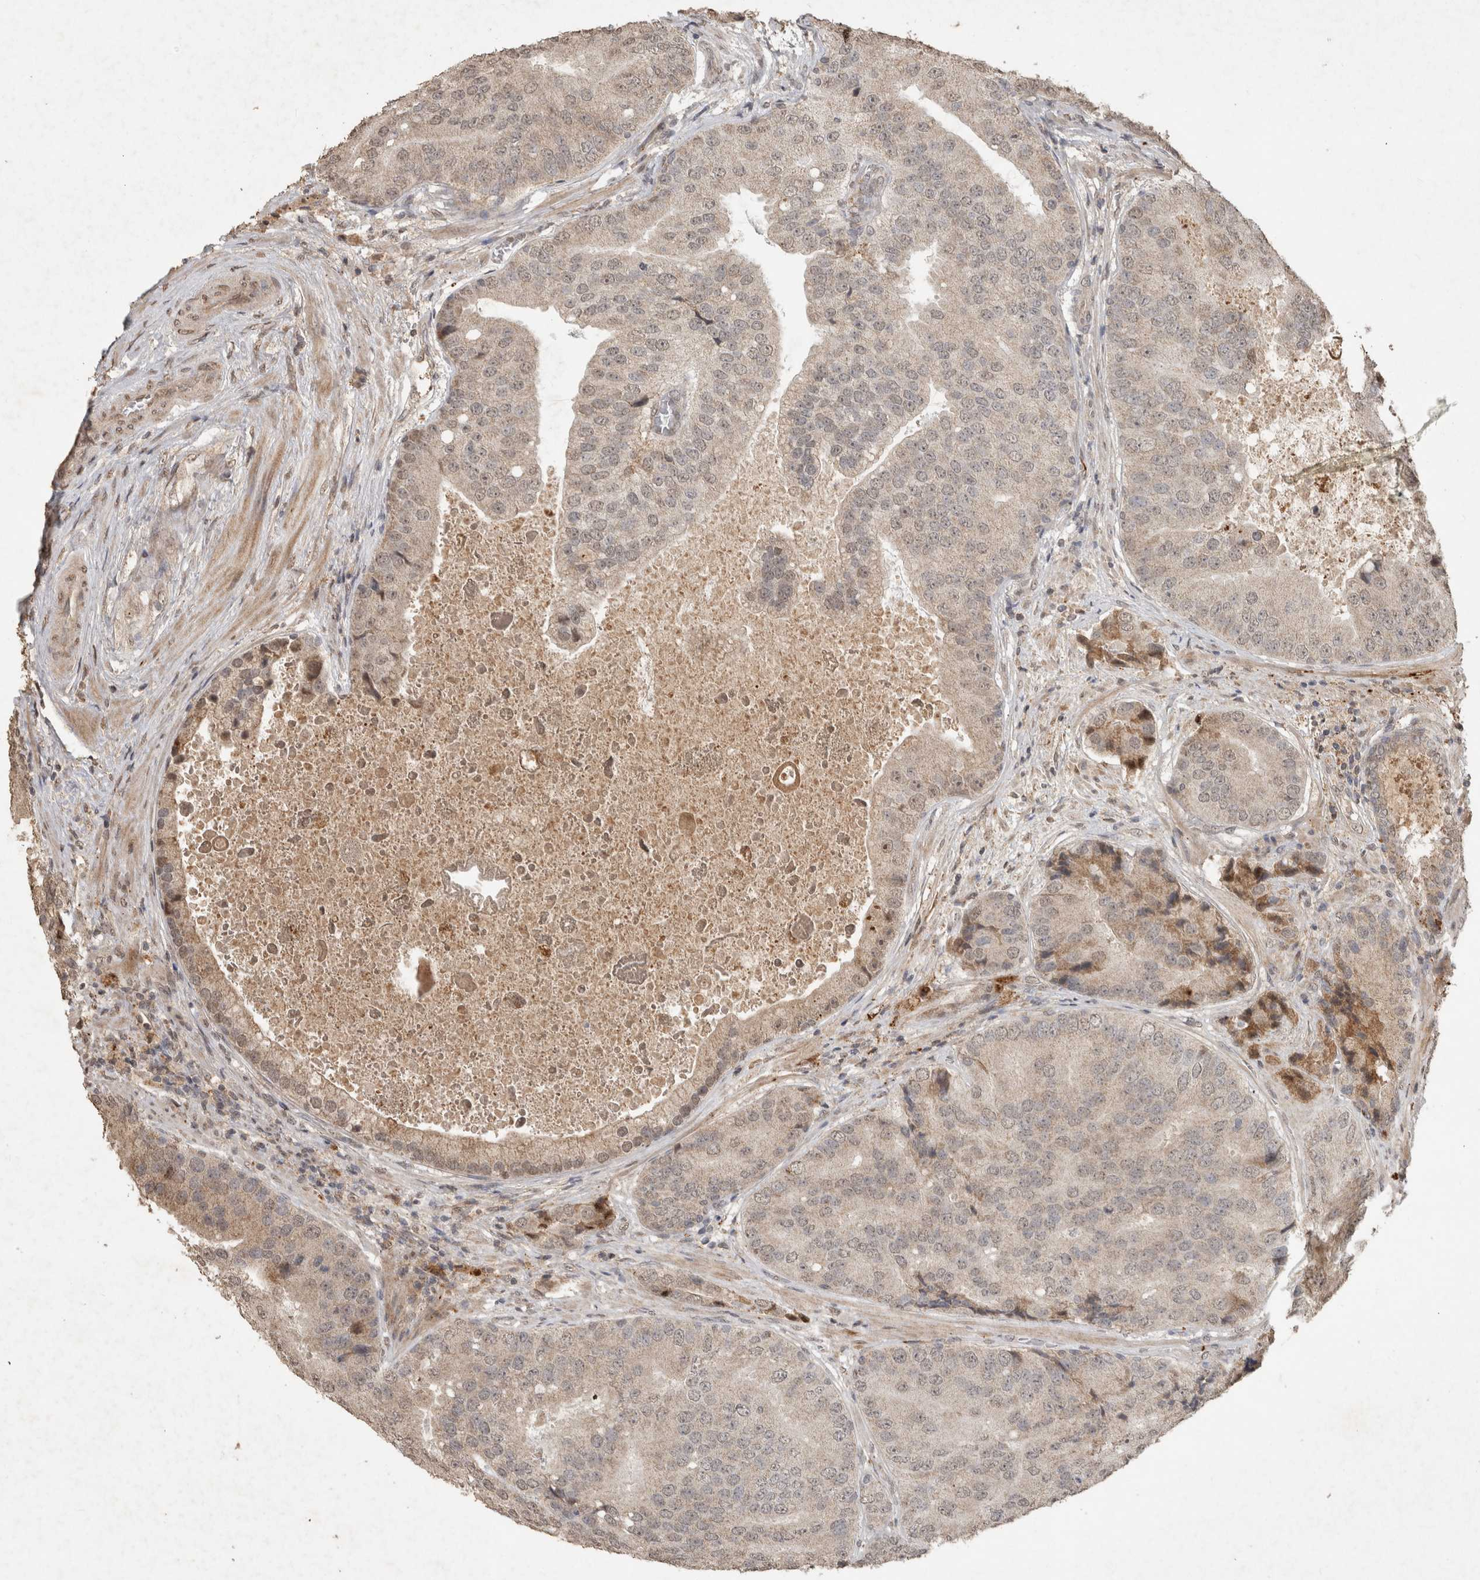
{"staining": {"intensity": "moderate", "quantity": "<25%", "location": "cytoplasmic/membranous"}, "tissue": "prostate cancer", "cell_type": "Tumor cells", "image_type": "cancer", "snomed": [{"axis": "morphology", "description": "Adenocarcinoma, High grade"}, {"axis": "topography", "description": "Prostate"}], "caption": "An immunohistochemistry micrograph of tumor tissue is shown. Protein staining in brown shows moderate cytoplasmic/membranous positivity in adenocarcinoma (high-grade) (prostate) within tumor cells.", "gene": "FAM3A", "patient": {"sex": "male", "age": 70}}